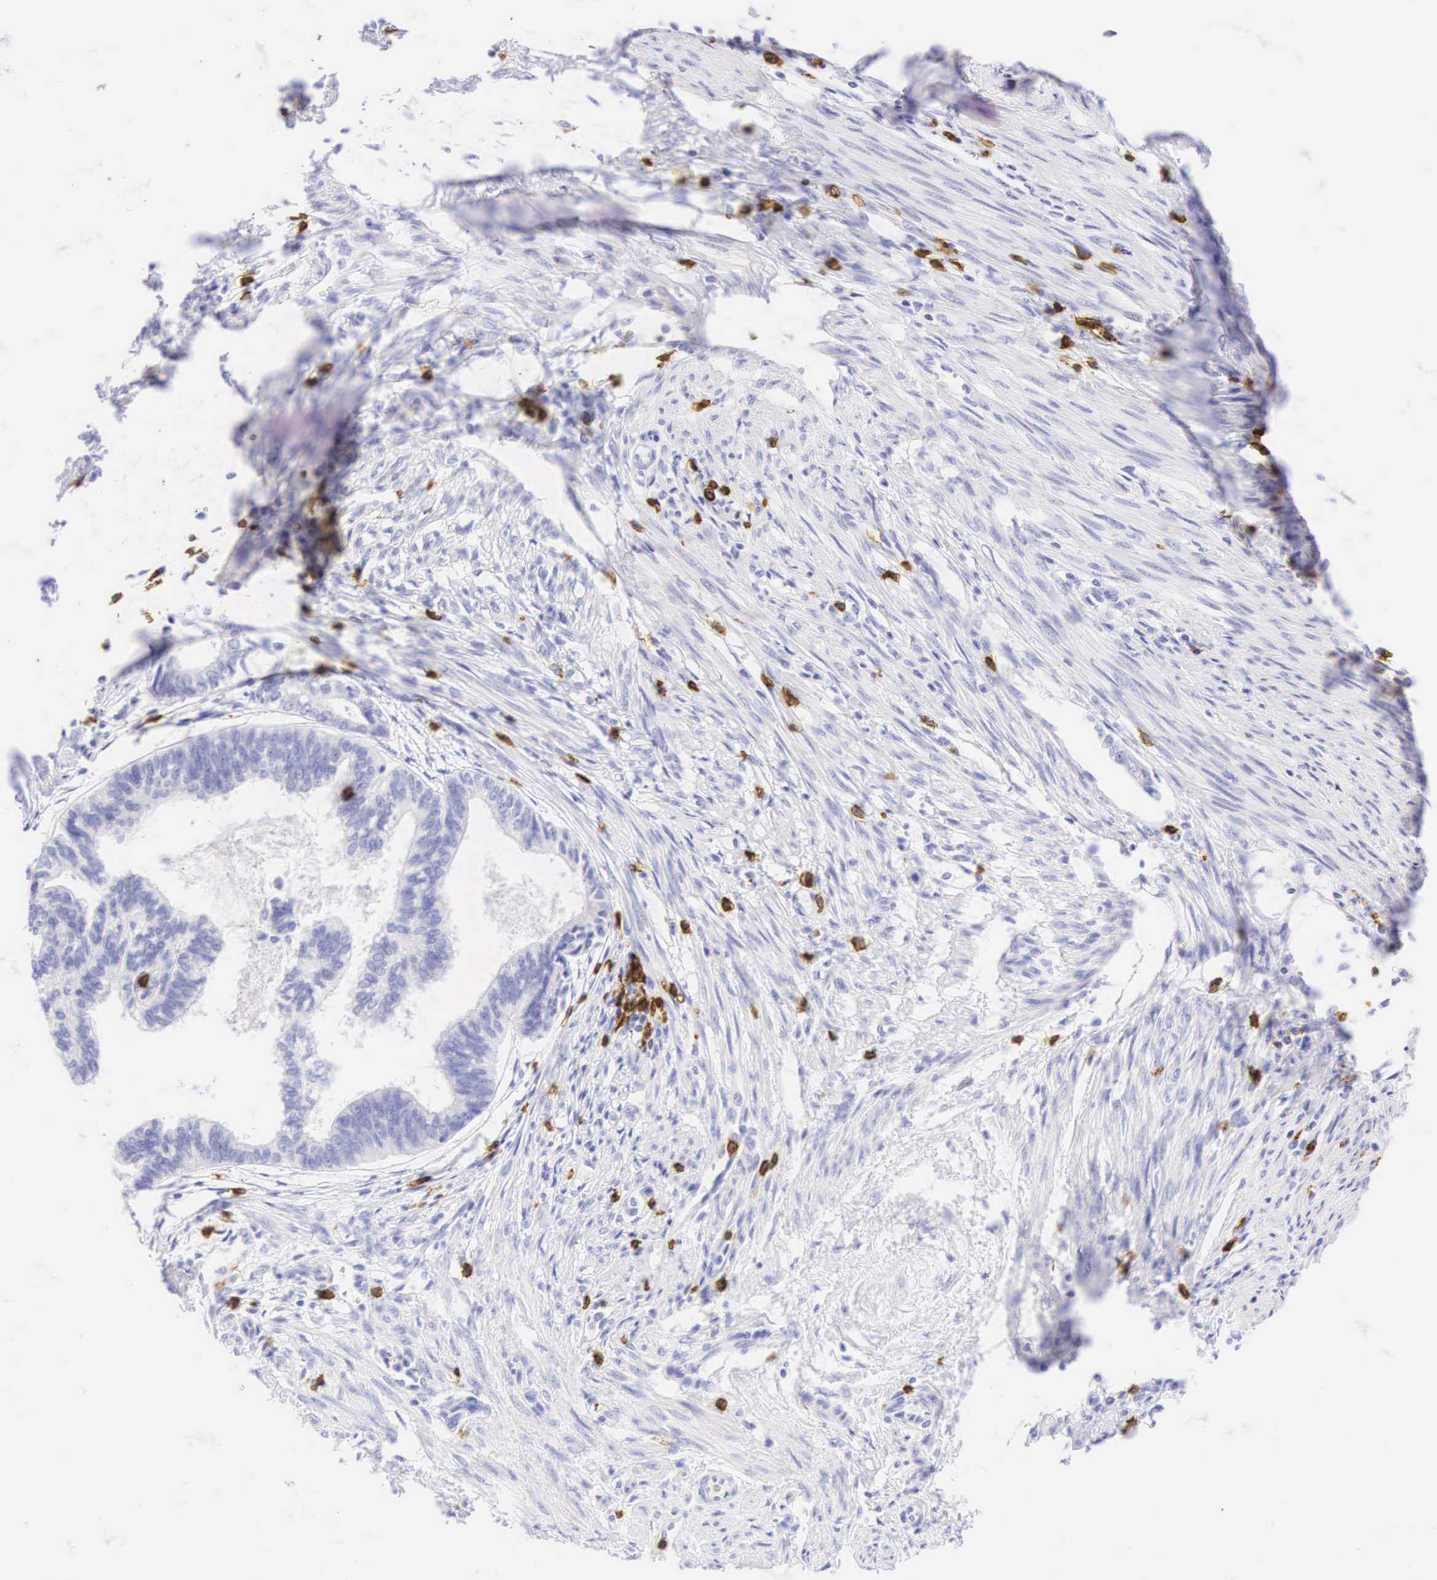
{"staining": {"intensity": "negative", "quantity": "none", "location": "none"}, "tissue": "endometrial cancer", "cell_type": "Tumor cells", "image_type": "cancer", "snomed": [{"axis": "morphology", "description": "Adenocarcinoma, NOS"}, {"axis": "topography", "description": "Endometrium"}], "caption": "DAB immunohistochemical staining of endometrial cancer (adenocarcinoma) shows no significant staining in tumor cells.", "gene": "CD8A", "patient": {"sex": "female", "age": 75}}